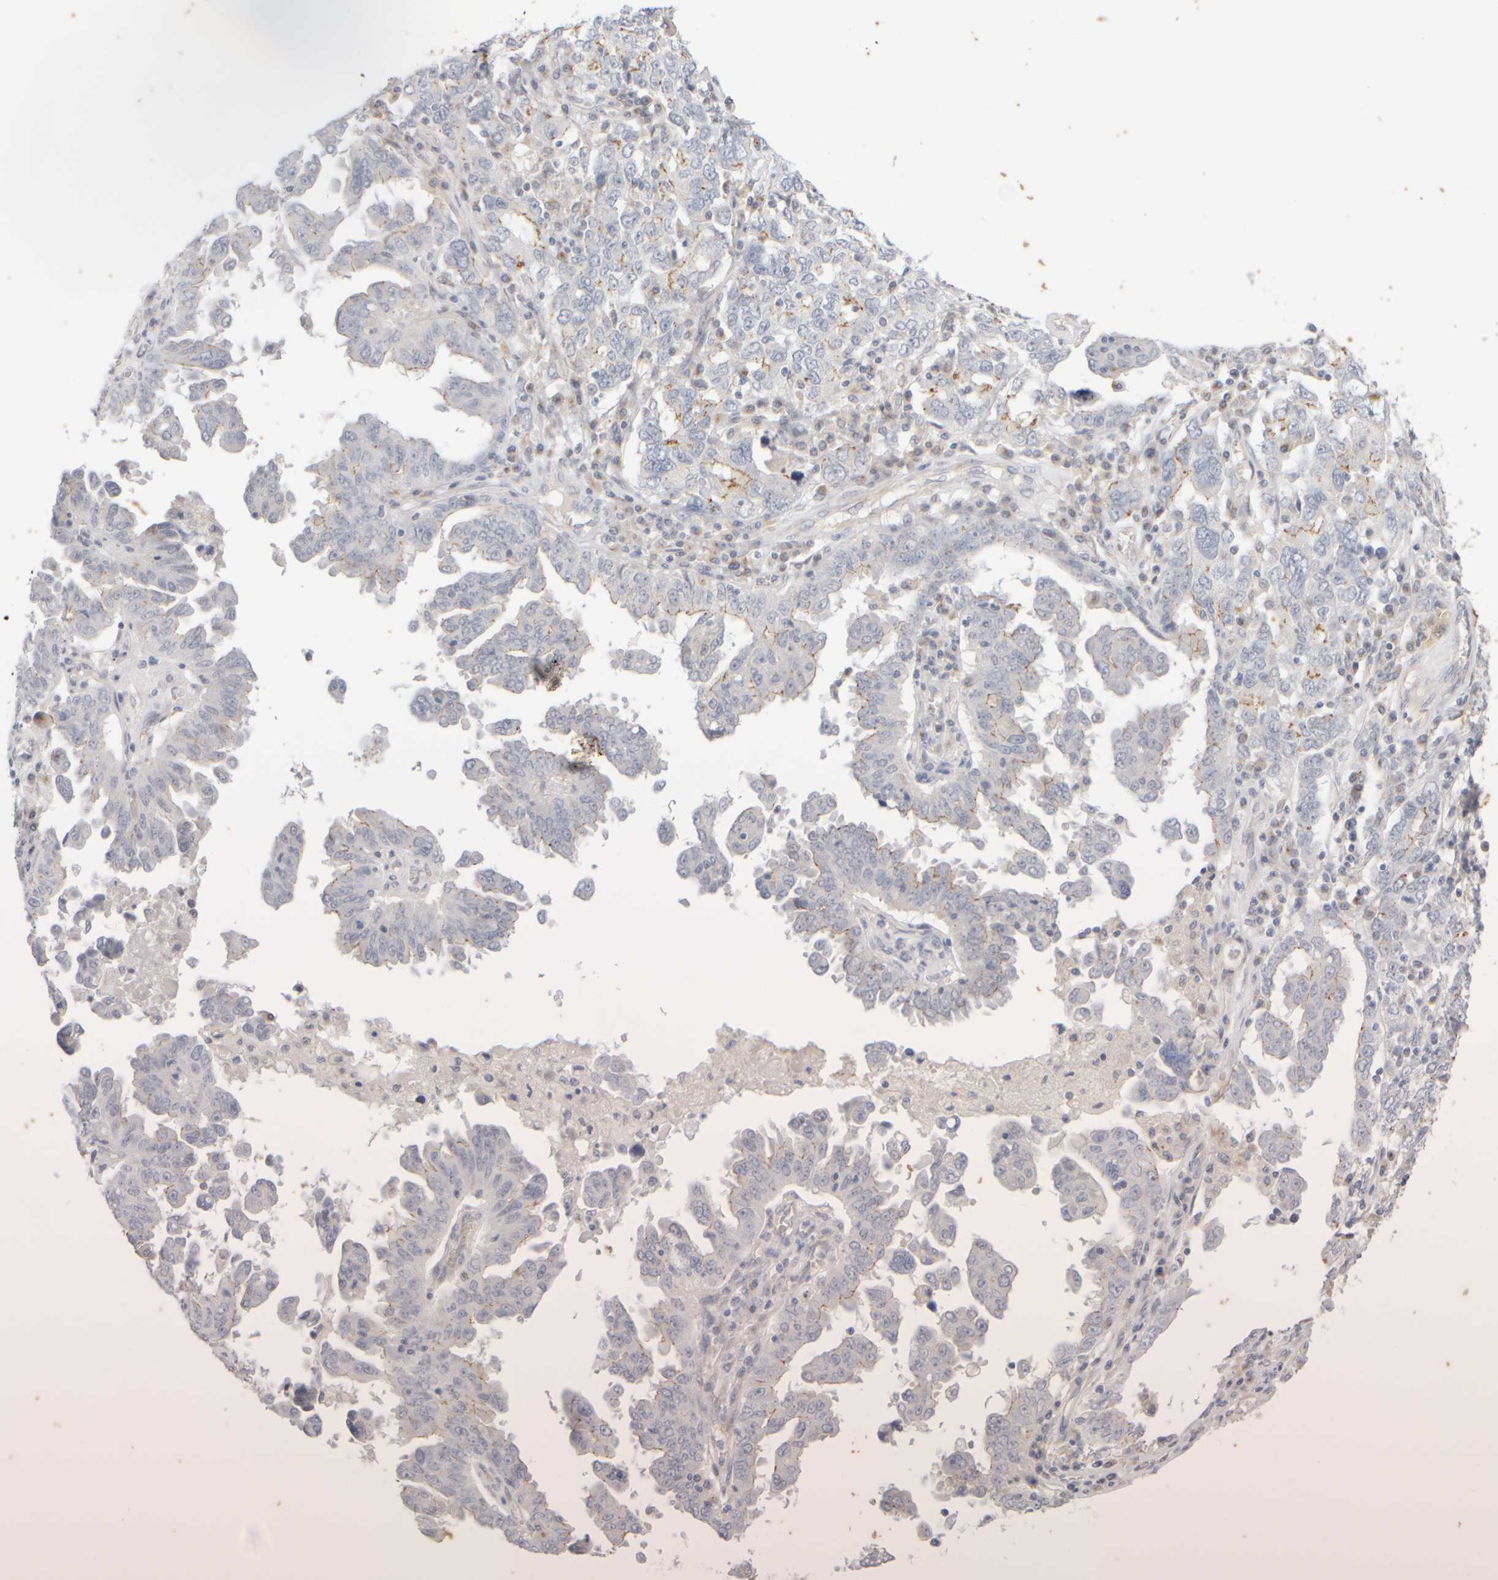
{"staining": {"intensity": "negative", "quantity": "none", "location": "none"}, "tissue": "ovarian cancer", "cell_type": "Tumor cells", "image_type": "cancer", "snomed": [{"axis": "morphology", "description": "Carcinoma, endometroid"}, {"axis": "topography", "description": "Ovary"}], "caption": "Tumor cells are negative for protein expression in human ovarian endometroid carcinoma.", "gene": "GOPC", "patient": {"sex": "female", "age": 62}}